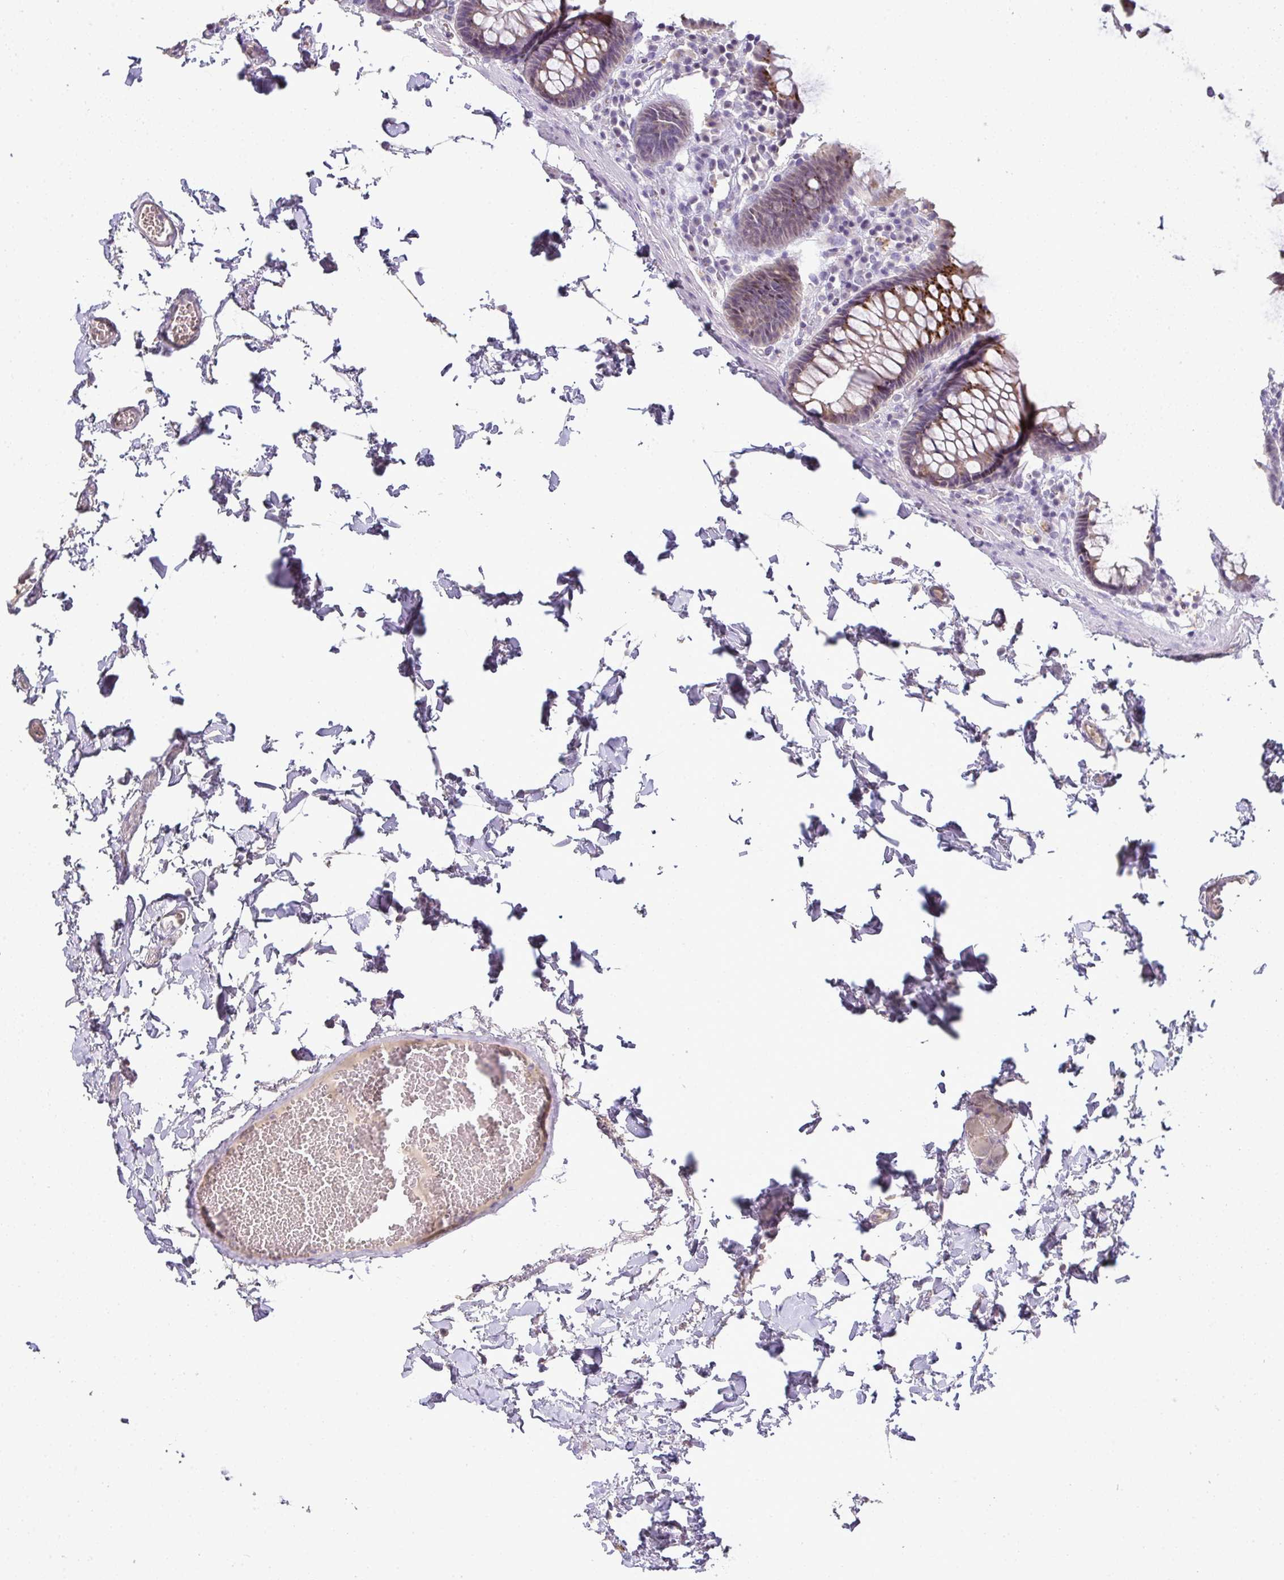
{"staining": {"intensity": "negative", "quantity": "none", "location": "none"}, "tissue": "colon", "cell_type": "Endothelial cells", "image_type": "normal", "snomed": [{"axis": "morphology", "description": "Normal tissue, NOS"}, {"axis": "topography", "description": "Colon"}, {"axis": "topography", "description": "Peripheral nerve tissue"}], "caption": "Colon was stained to show a protein in brown. There is no significant expression in endothelial cells.", "gene": "CMPK1", "patient": {"sex": "male", "age": 84}}